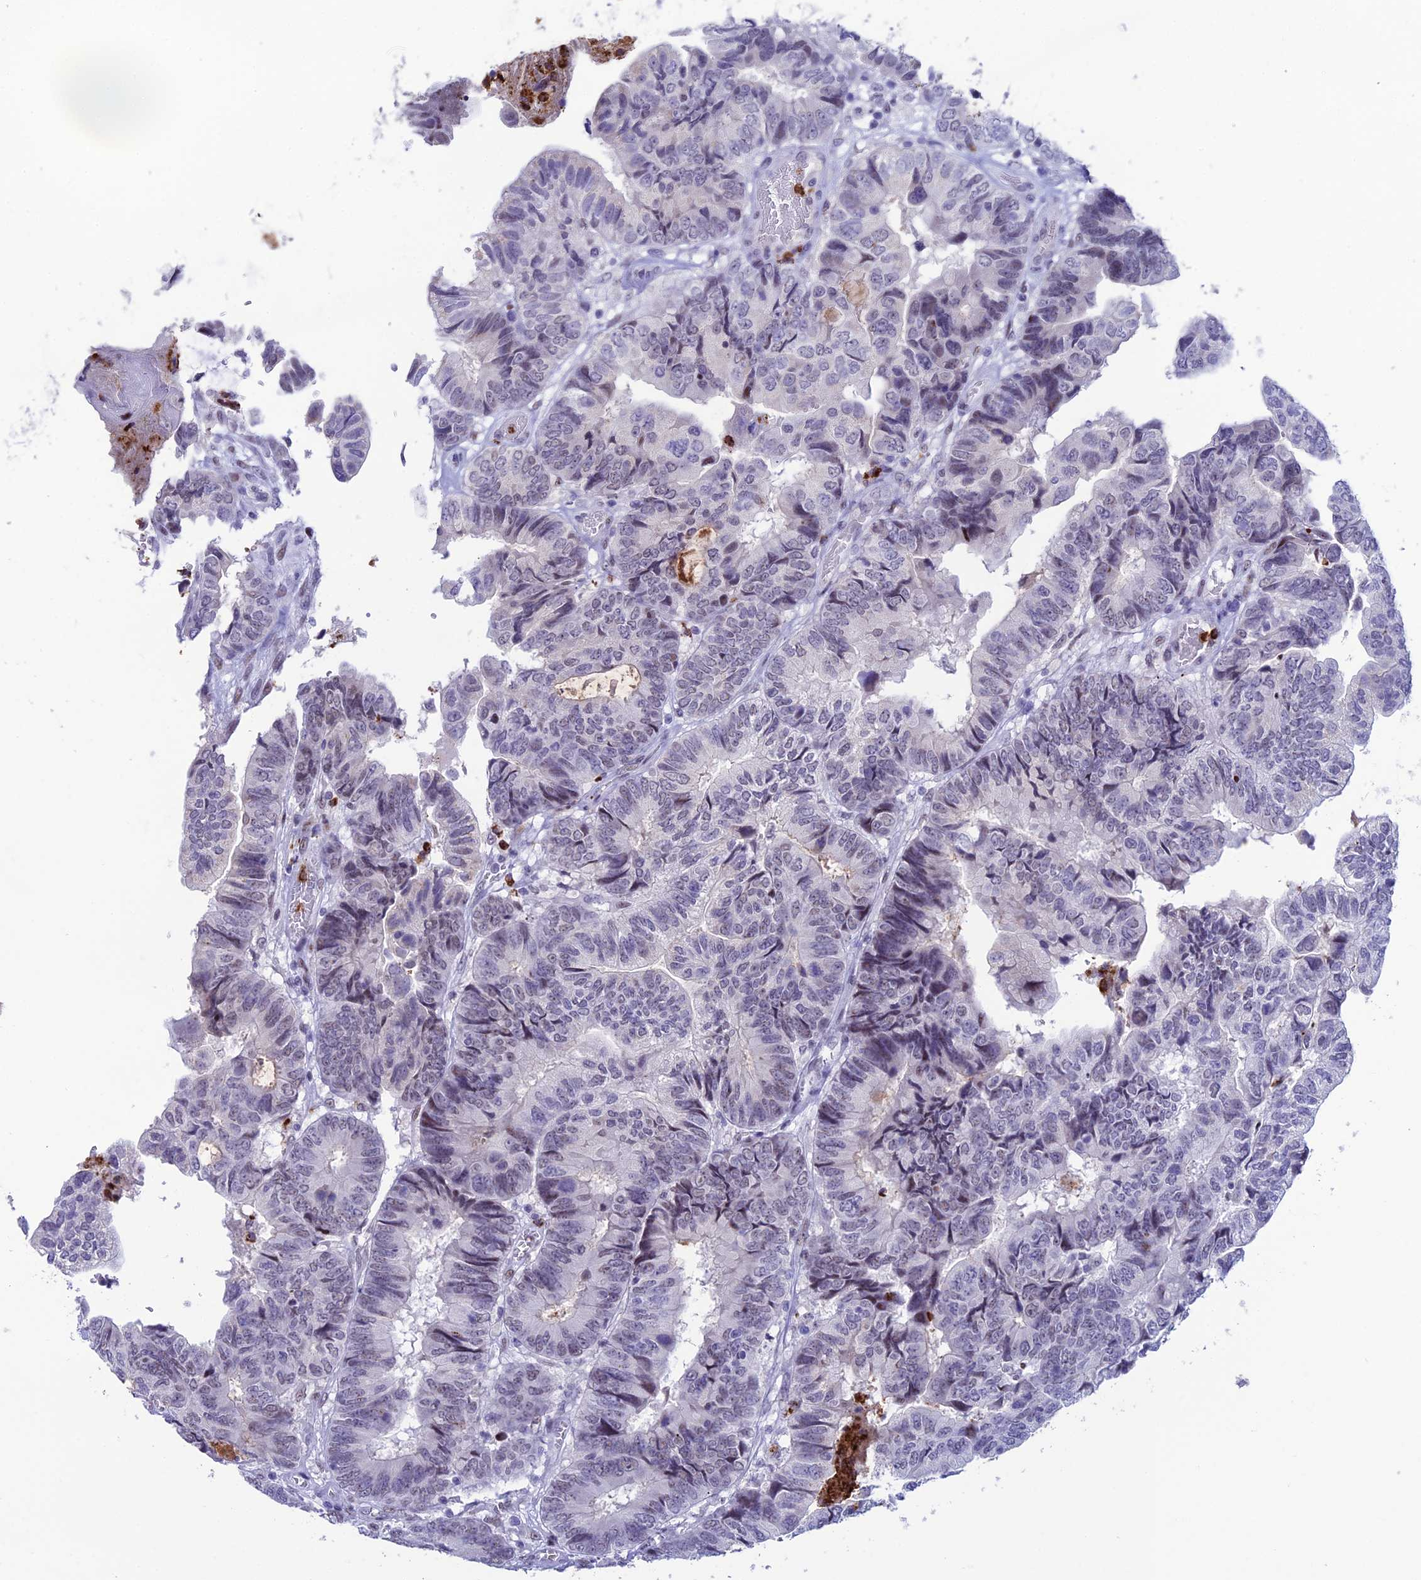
{"staining": {"intensity": "weak", "quantity": "<25%", "location": "nuclear"}, "tissue": "colorectal cancer", "cell_type": "Tumor cells", "image_type": "cancer", "snomed": [{"axis": "morphology", "description": "Adenocarcinoma, NOS"}, {"axis": "topography", "description": "Colon"}], "caption": "Immunohistochemistry (IHC) of colorectal cancer shows no positivity in tumor cells.", "gene": "MFSD2B", "patient": {"sex": "male", "age": 85}}